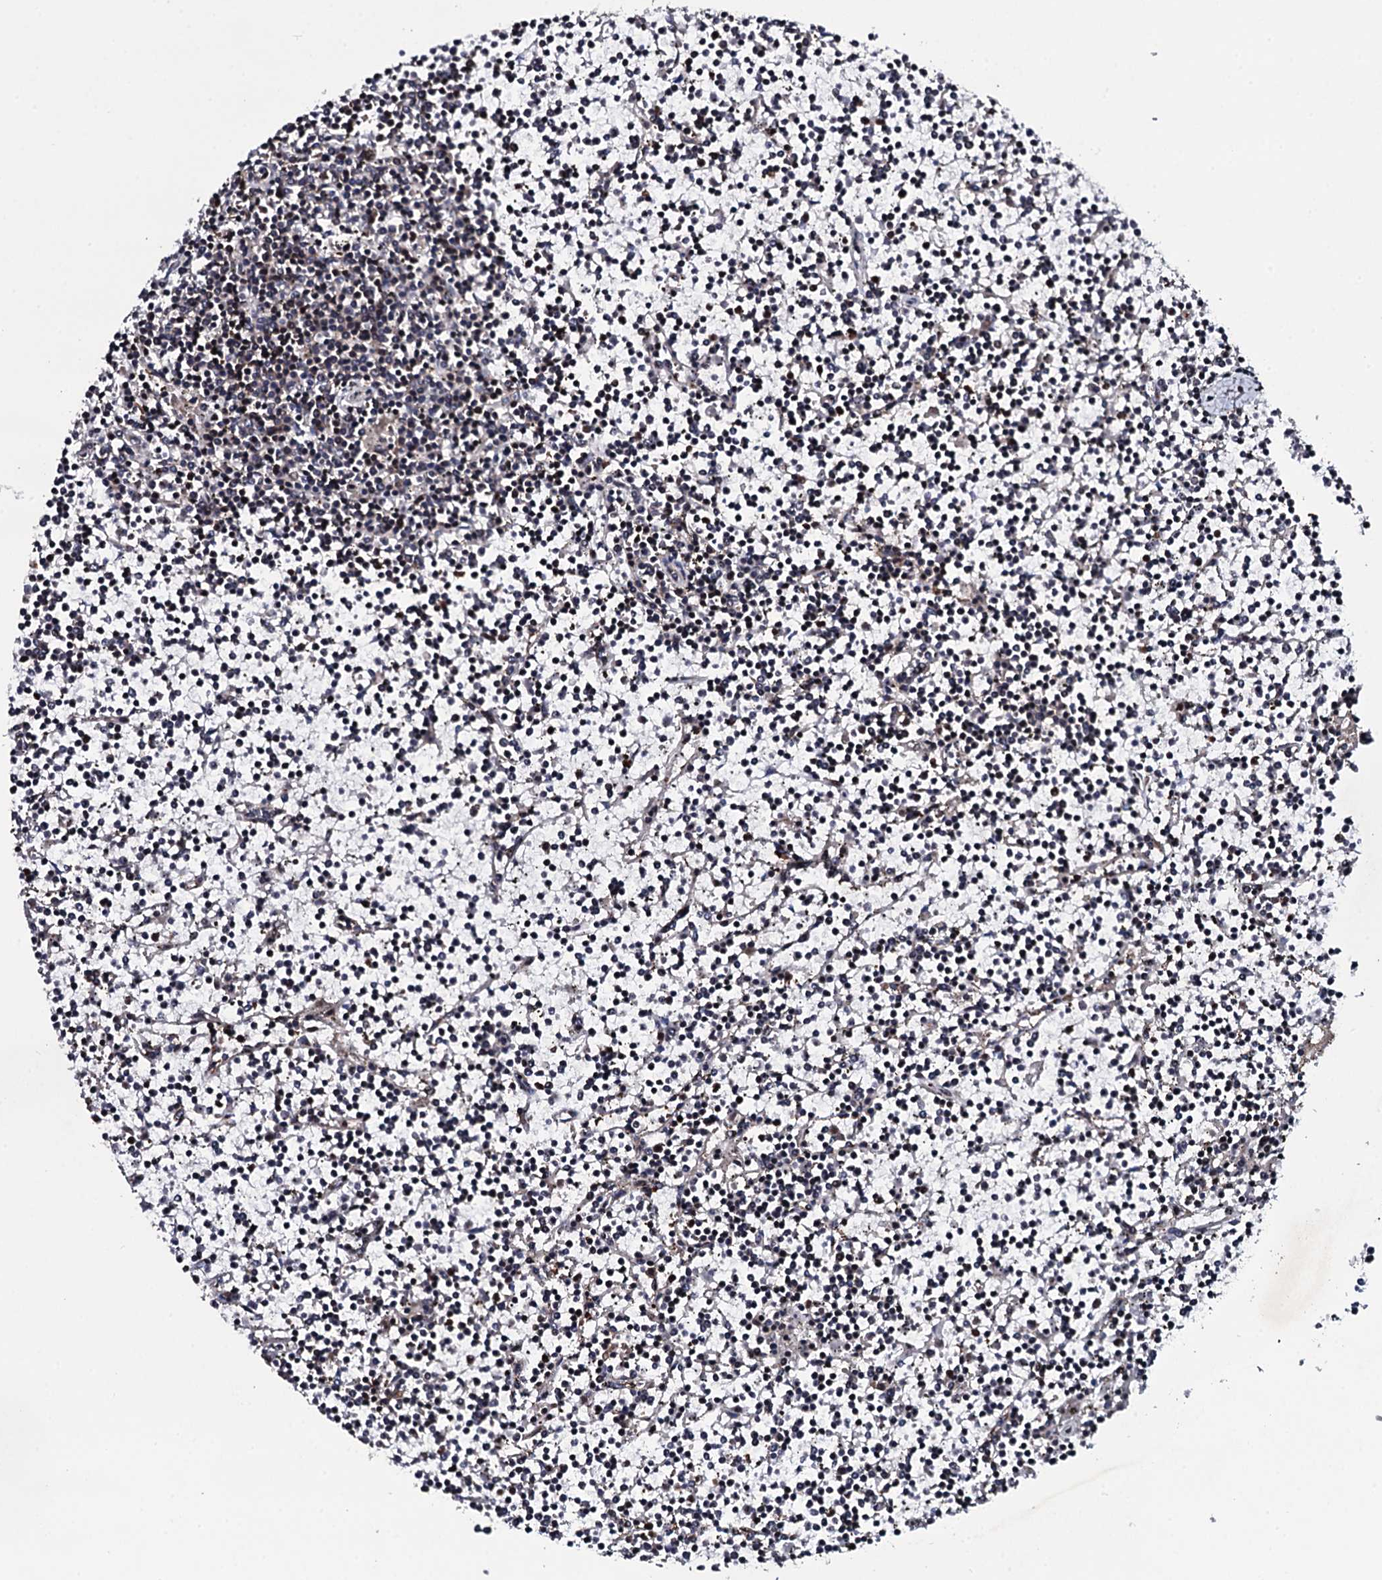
{"staining": {"intensity": "negative", "quantity": "none", "location": "none"}, "tissue": "lymphoma", "cell_type": "Tumor cells", "image_type": "cancer", "snomed": [{"axis": "morphology", "description": "Malignant lymphoma, non-Hodgkin's type, Low grade"}, {"axis": "topography", "description": "Spleen"}], "caption": "A histopathology image of human low-grade malignant lymphoma, non-Hodgkin's type is negative for staining in tumor cells. (IHC, brightfield microscopy, high magnification).", "gene": "PLET1", "patient": {"sex": "female", "age": 19}}